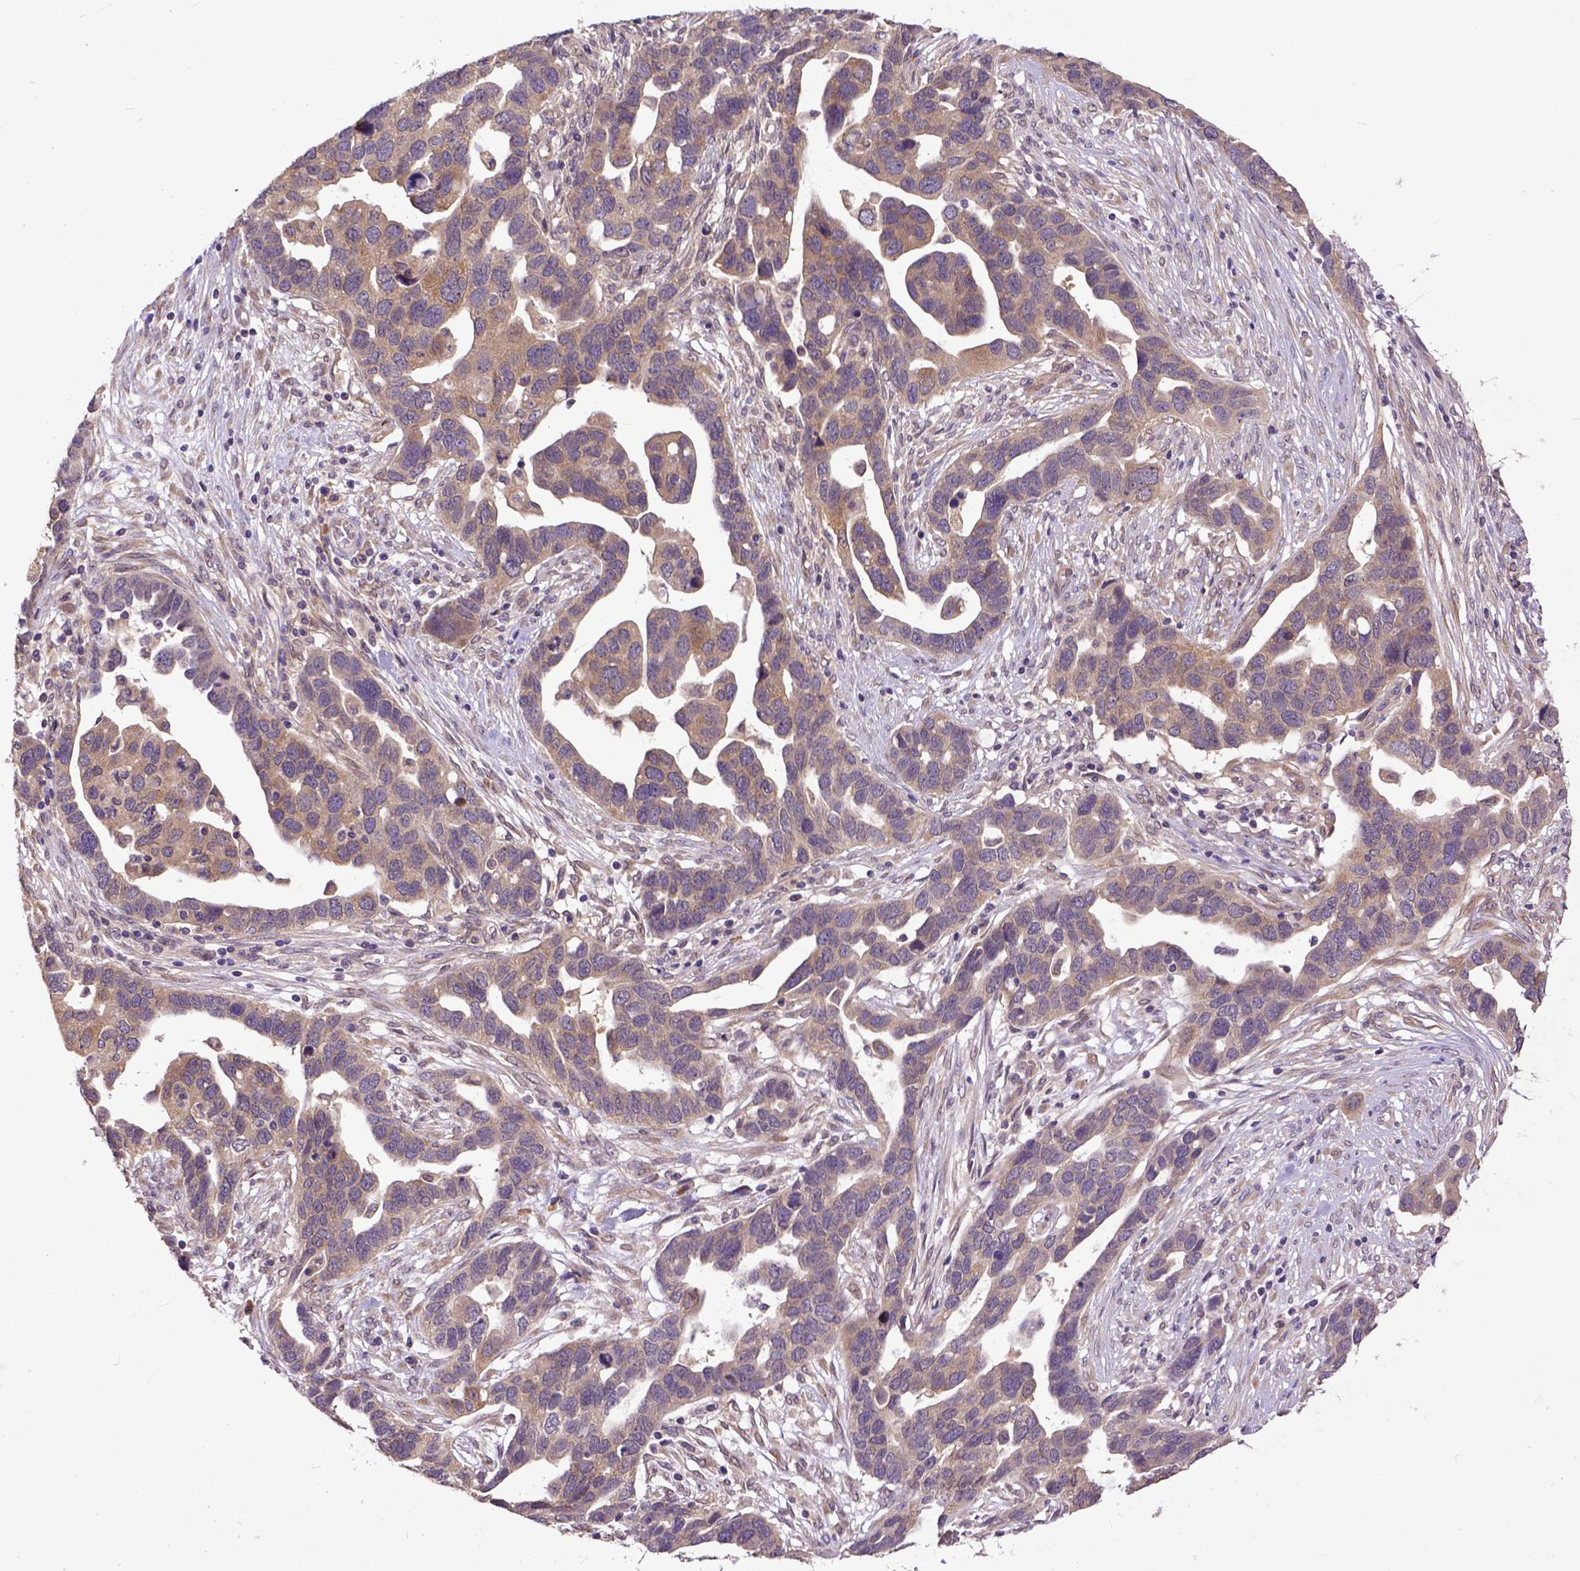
{"staining": {"intensity": "moderate", "quantity": ">75%", "location": "cytoplasmic/membranous"}, "tissue": "ovarian cancer", "cell_type": "Tumor cells", "image_type": "cancer", "snomed": [{"axis": "morphology", "description": "Cystadenocarcinoma, serous, NOS"}, {"axis": "topography", "description": "Ovary"}], "caption": "Ovarian cancer (serous cystadenocarcinoma) stained with a brown dye shows moderate cytoplasmic/membranous positive expression in about >75% of tumor cells.", "gene": "ARL1", "patient": {"sex": "female", "age": 54}}